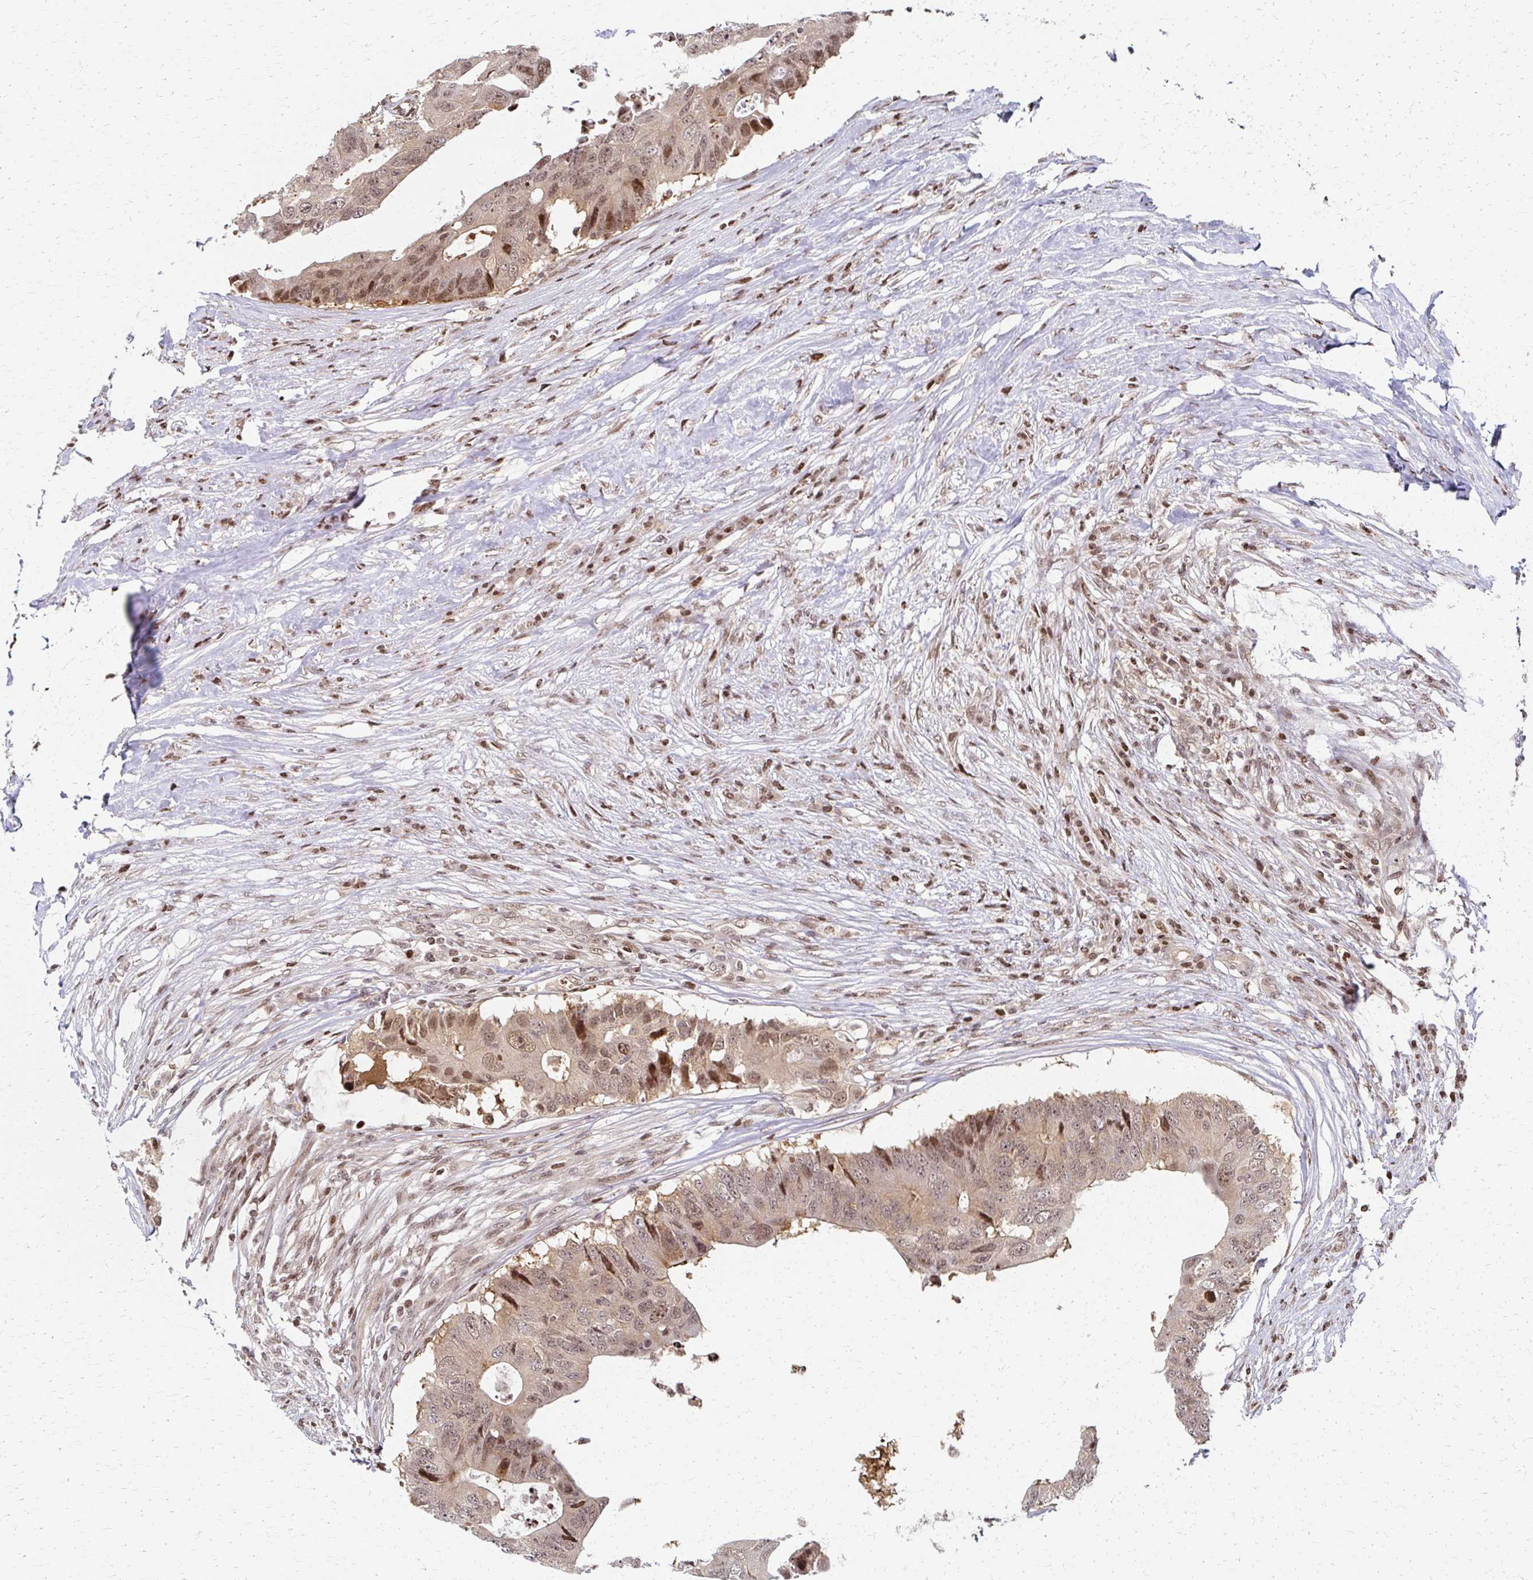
{"staining": {"intensity": "weak", "quantity": "25%-75%", "location": "nuclear"}, "tissue": "colorectal cancer", "cell_type": "Tumor cells", "image_type": "cancer", "snomed": [{"axis": "morphology", "description": "Adenocarcinoma, NOS"}, {"axis": "topography", "description": "Colon"}], "caption": "There is low levels of weak nuclear expression in tumor cells of colorectal cancer (adenocarcinoma), as demonstrated by immunohistochemical staining (brown color).", "gene": "PSMD7", "patient": {"sex": "male", "age": 71}}